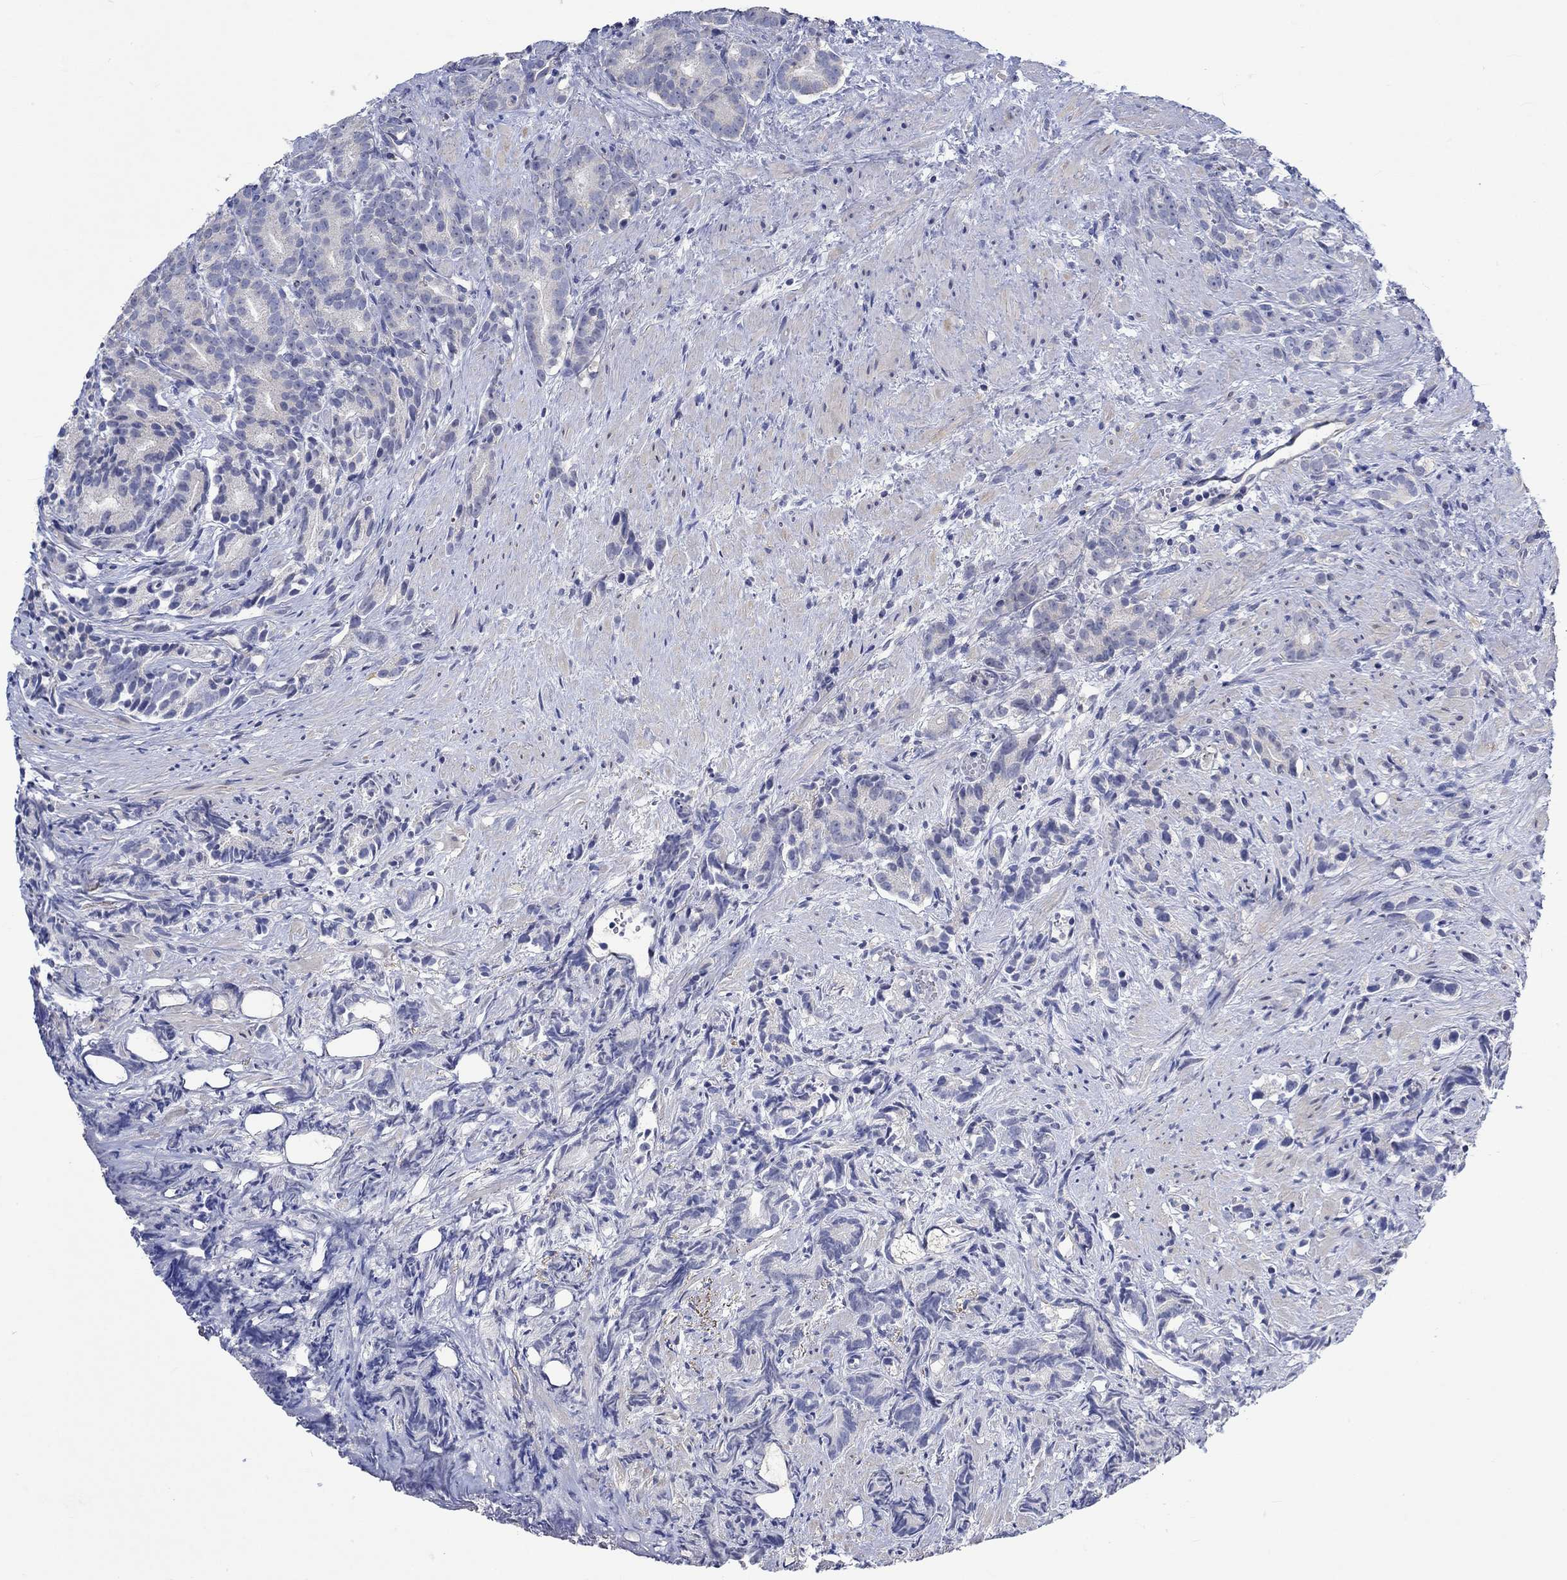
{"staining": {"intensity": "negative", "quantity": "none", "location": "none"}, "tissue": "prostate cancer", "cell_type": "Tumor cells", "image_type": "cancer", "snomed": [{"axis": "morphology", "description": "Adenocarcinoma, High grade"}, {"axis": "topography", "description": "Prostate"}], "caption": "This is an IHC photomicrograph of human prostate high-grade adenocarcinoma. There is no positivity in tumor cells.", "gene": "AGRP", "patient": {"sex": "male", "age": 90}}